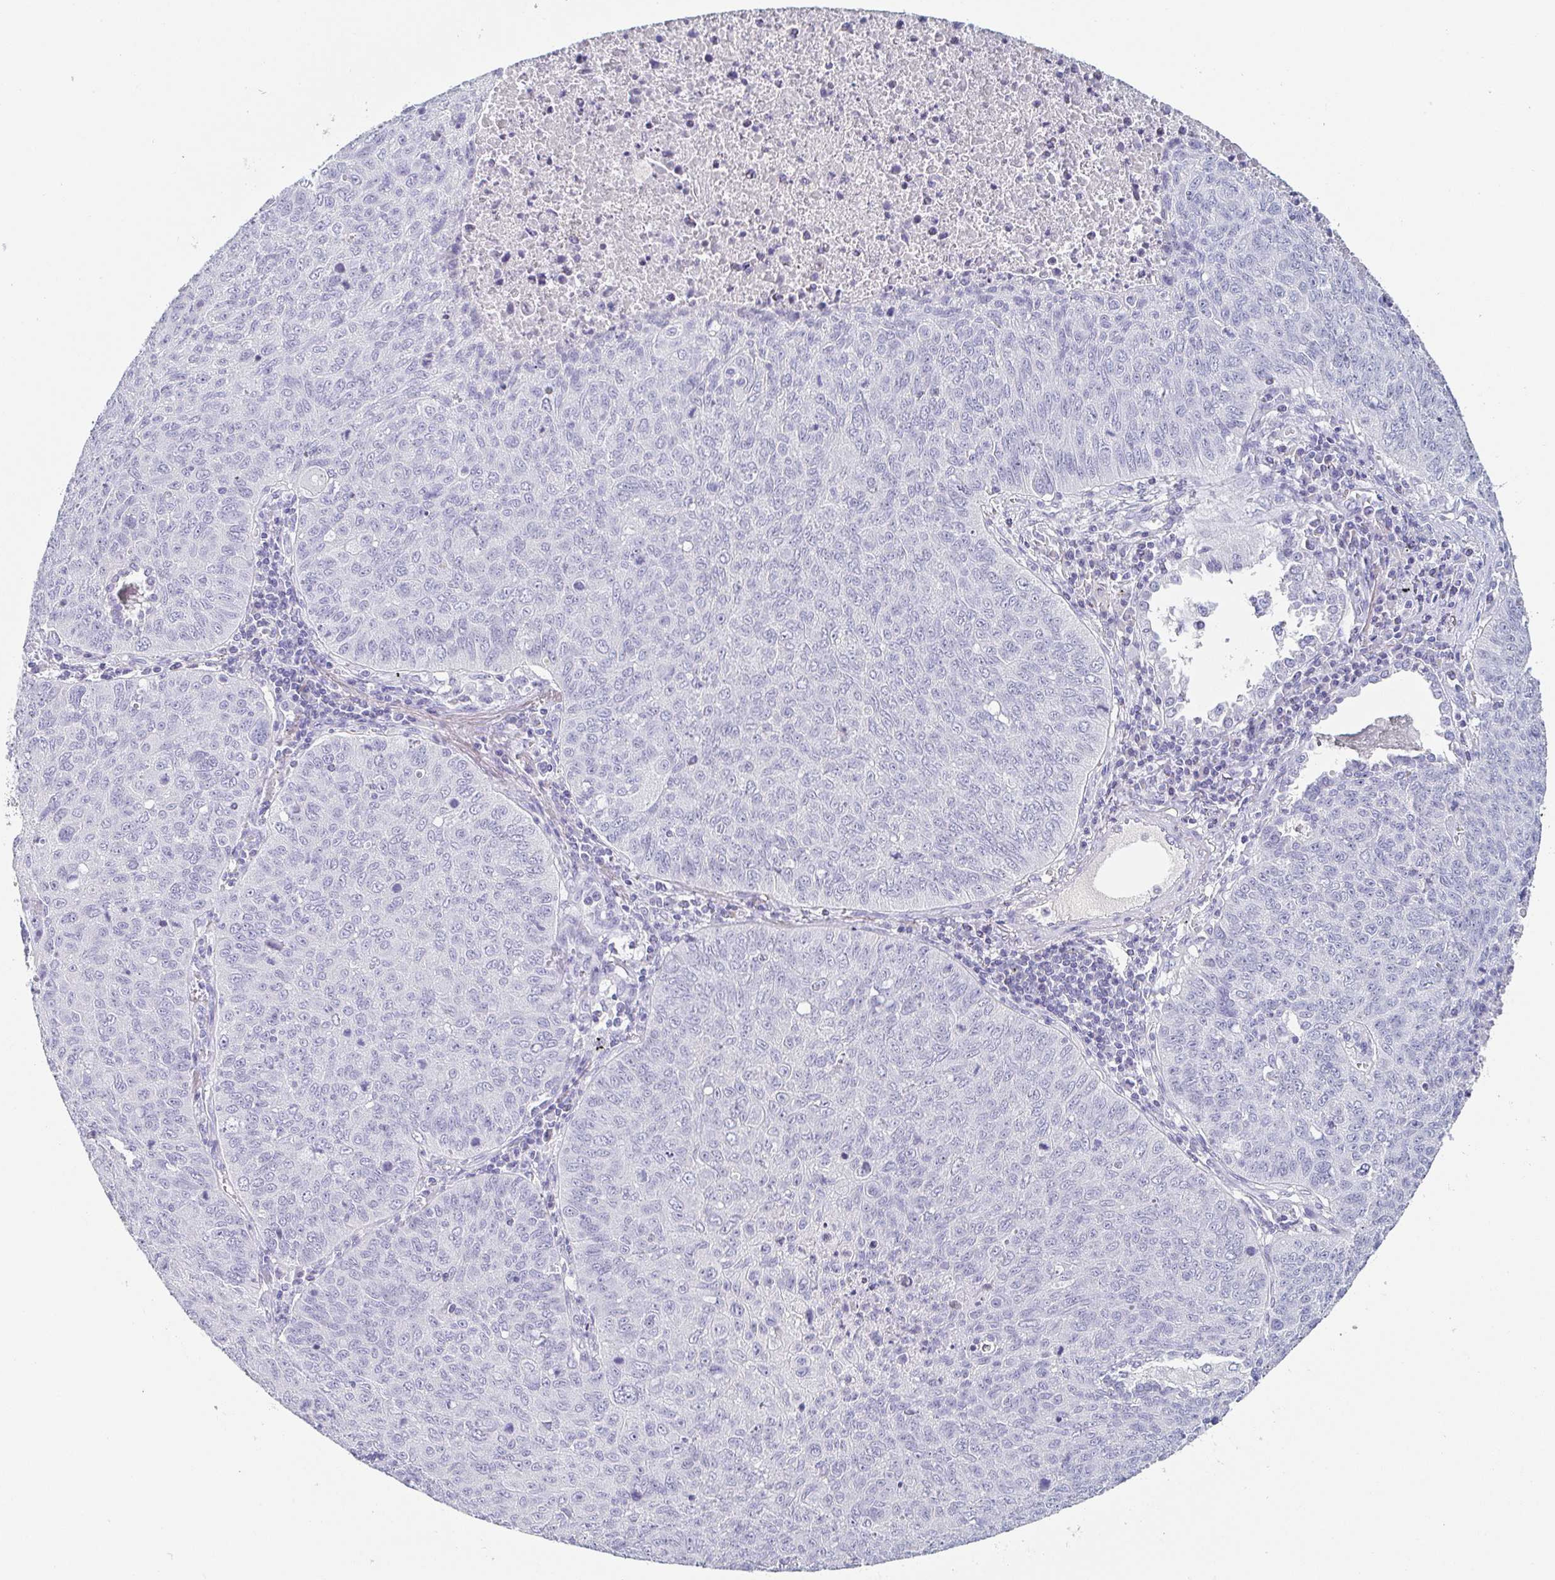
{"staining": {"intensity": "negative", "quantity": "none", "location": "none"}, "tissue": "lung cancer", "cell_type": "Tumor cells", "image_type": "cancer", "snomed": [{"axis": "morphology", "description": "Normal morphology"}, {"axis": "morphology", "description": "Aneuploidy"}, {"axis": "morphology", "description": "Squamous cell carcinoma, NOS"}, {"axis": "topography", "description": "Lymph node"}, {"axis": "topography", "description": "Lung"}], "caption": "Tumor cells are negative for brown protein staining in lung aneuploidy.", "gene": "ITLN1", "patient": {"sex": "female", "age": 76}}